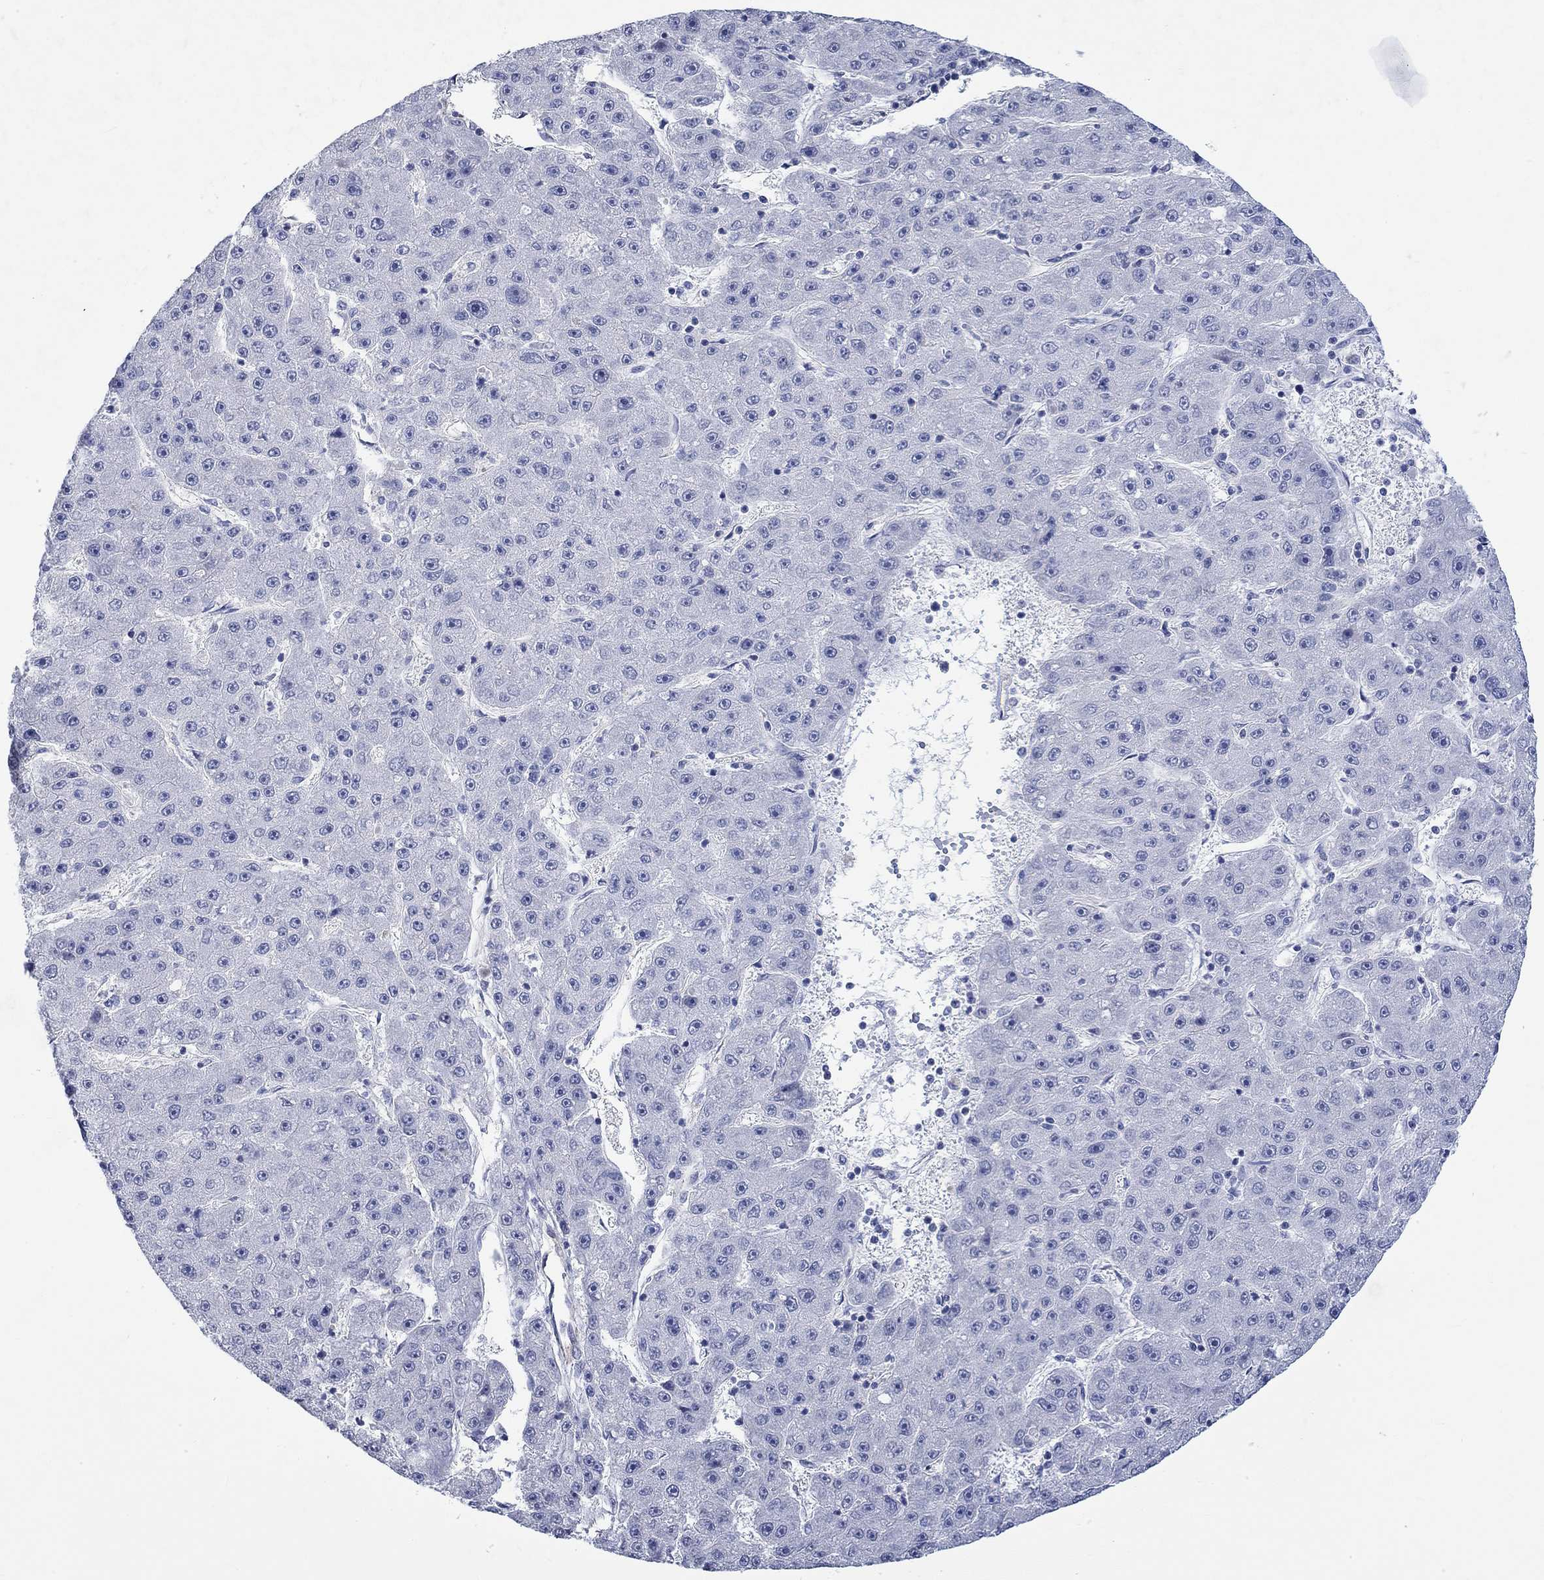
{"staining": {"intensity": "negative", "quantity": "none", "location": "none"}, "tissue": "liver cancer", "cell_type": "Tumor cells", "image_type": "cancer", "snomed": [{"axis": "morphology", "description": "Carcinoma, Hepatocellular, NOS"}, {"axis": "topography", "description": "Liver"}], "caption": "A histopathology image of human hepatocellular carcinoma (liver) is negative for staining in tumor cells. The staining is performed using DAB brown chromogen with nuclei counter-stained in using hematoxylin.", "gene": "AGRP", "patient": {"sex": "male", "age": 67}}